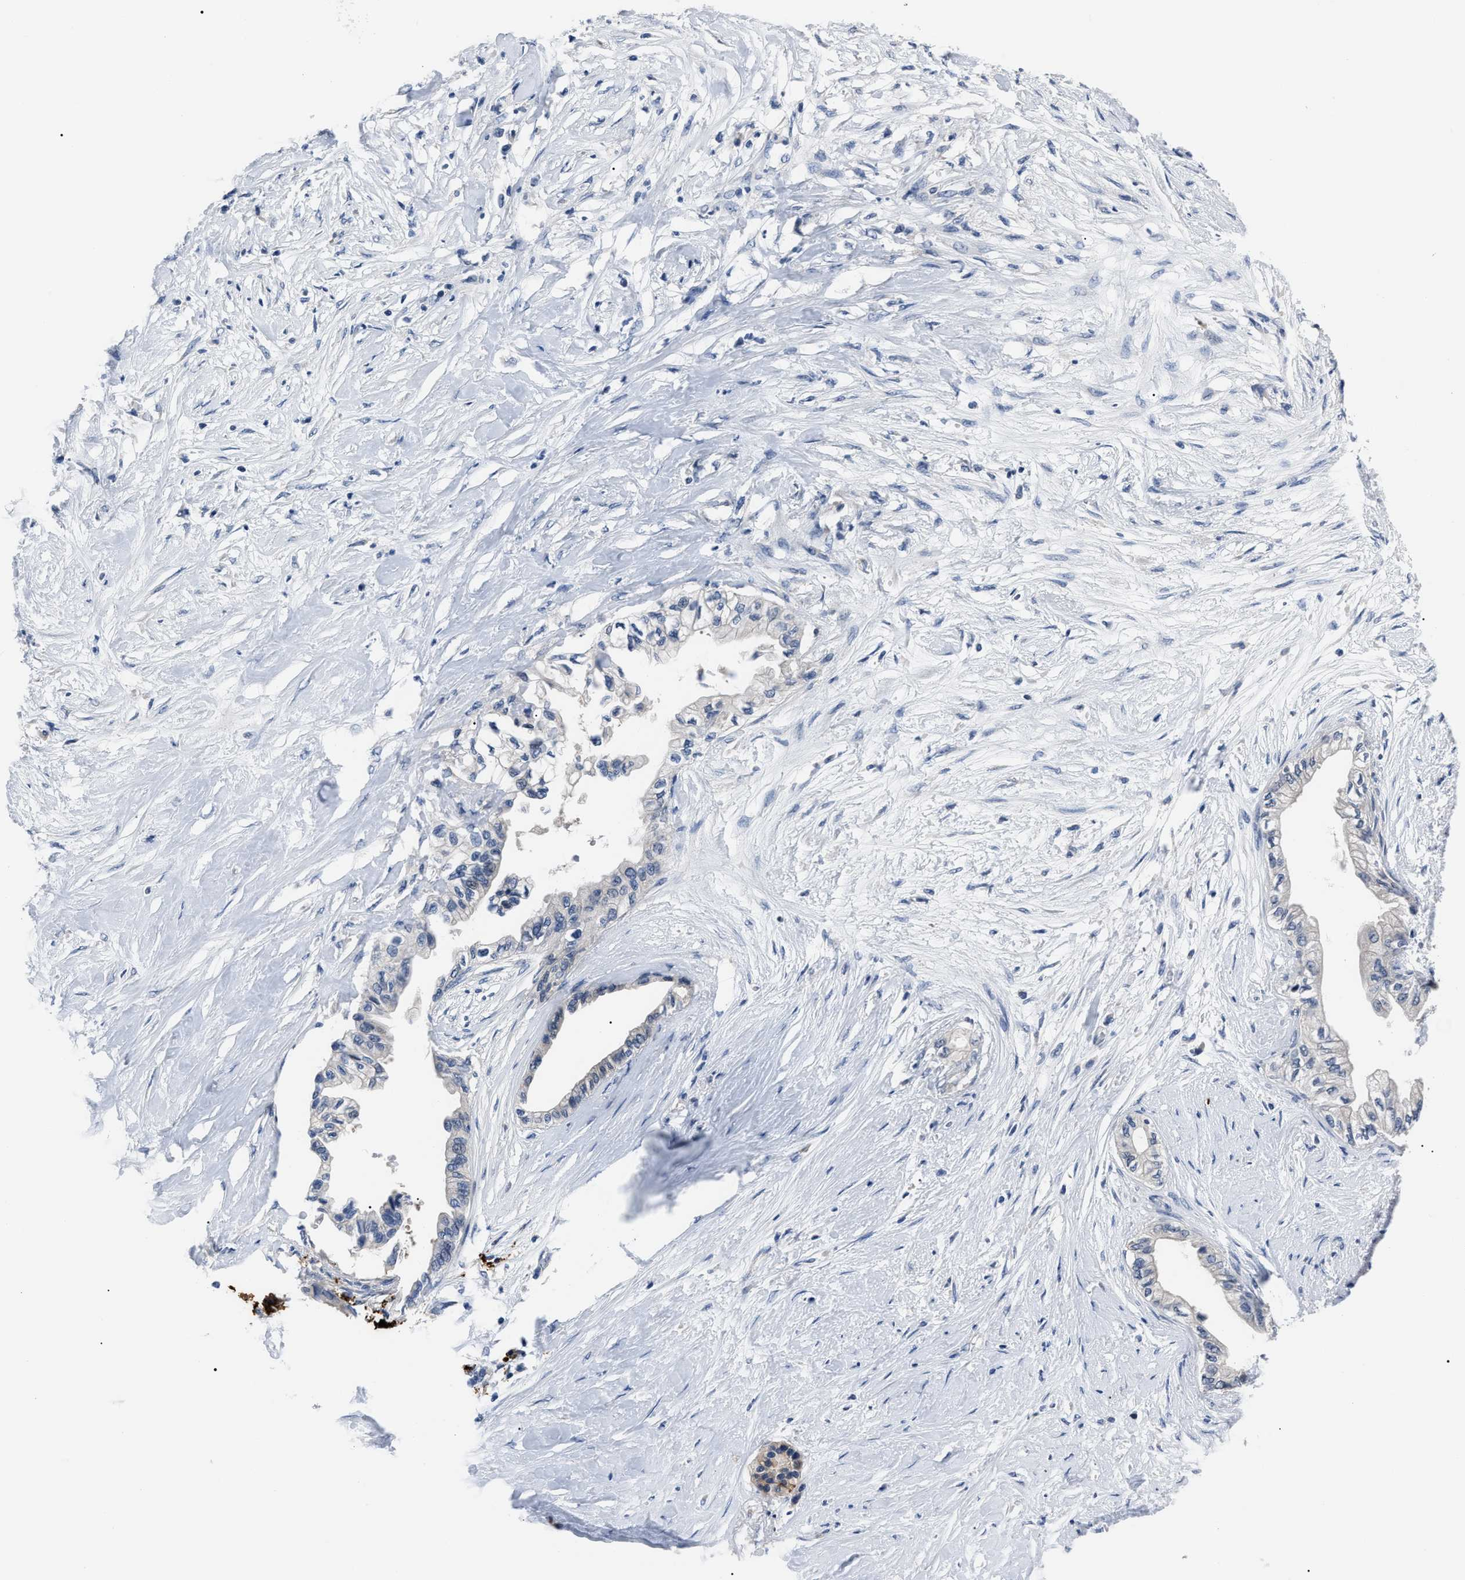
{"staining": {"intensity": "negative", "quantity": "none", "location": "none"}, "tissue": "pancreatic cancer", "cell_type": "Tumor cells", "image_type": "cancer", "snomed": [{"axis": "morphology", "description": "Normal tissue, NOS"}, {"axis": "morphology", "description": "Adenocarcinoma, NOS"}, {"axis": "topography", "description": "Pancreas"}, {"axis": "topography", "description": "Duodenum"}], "caption": "Adenocarcinoma (pancreatic) was stained to show a protein in brown. There is no significant positivity in tumor cells.", "gene": "LRWD1", "patient": {"sex": "female", "age": 60}}